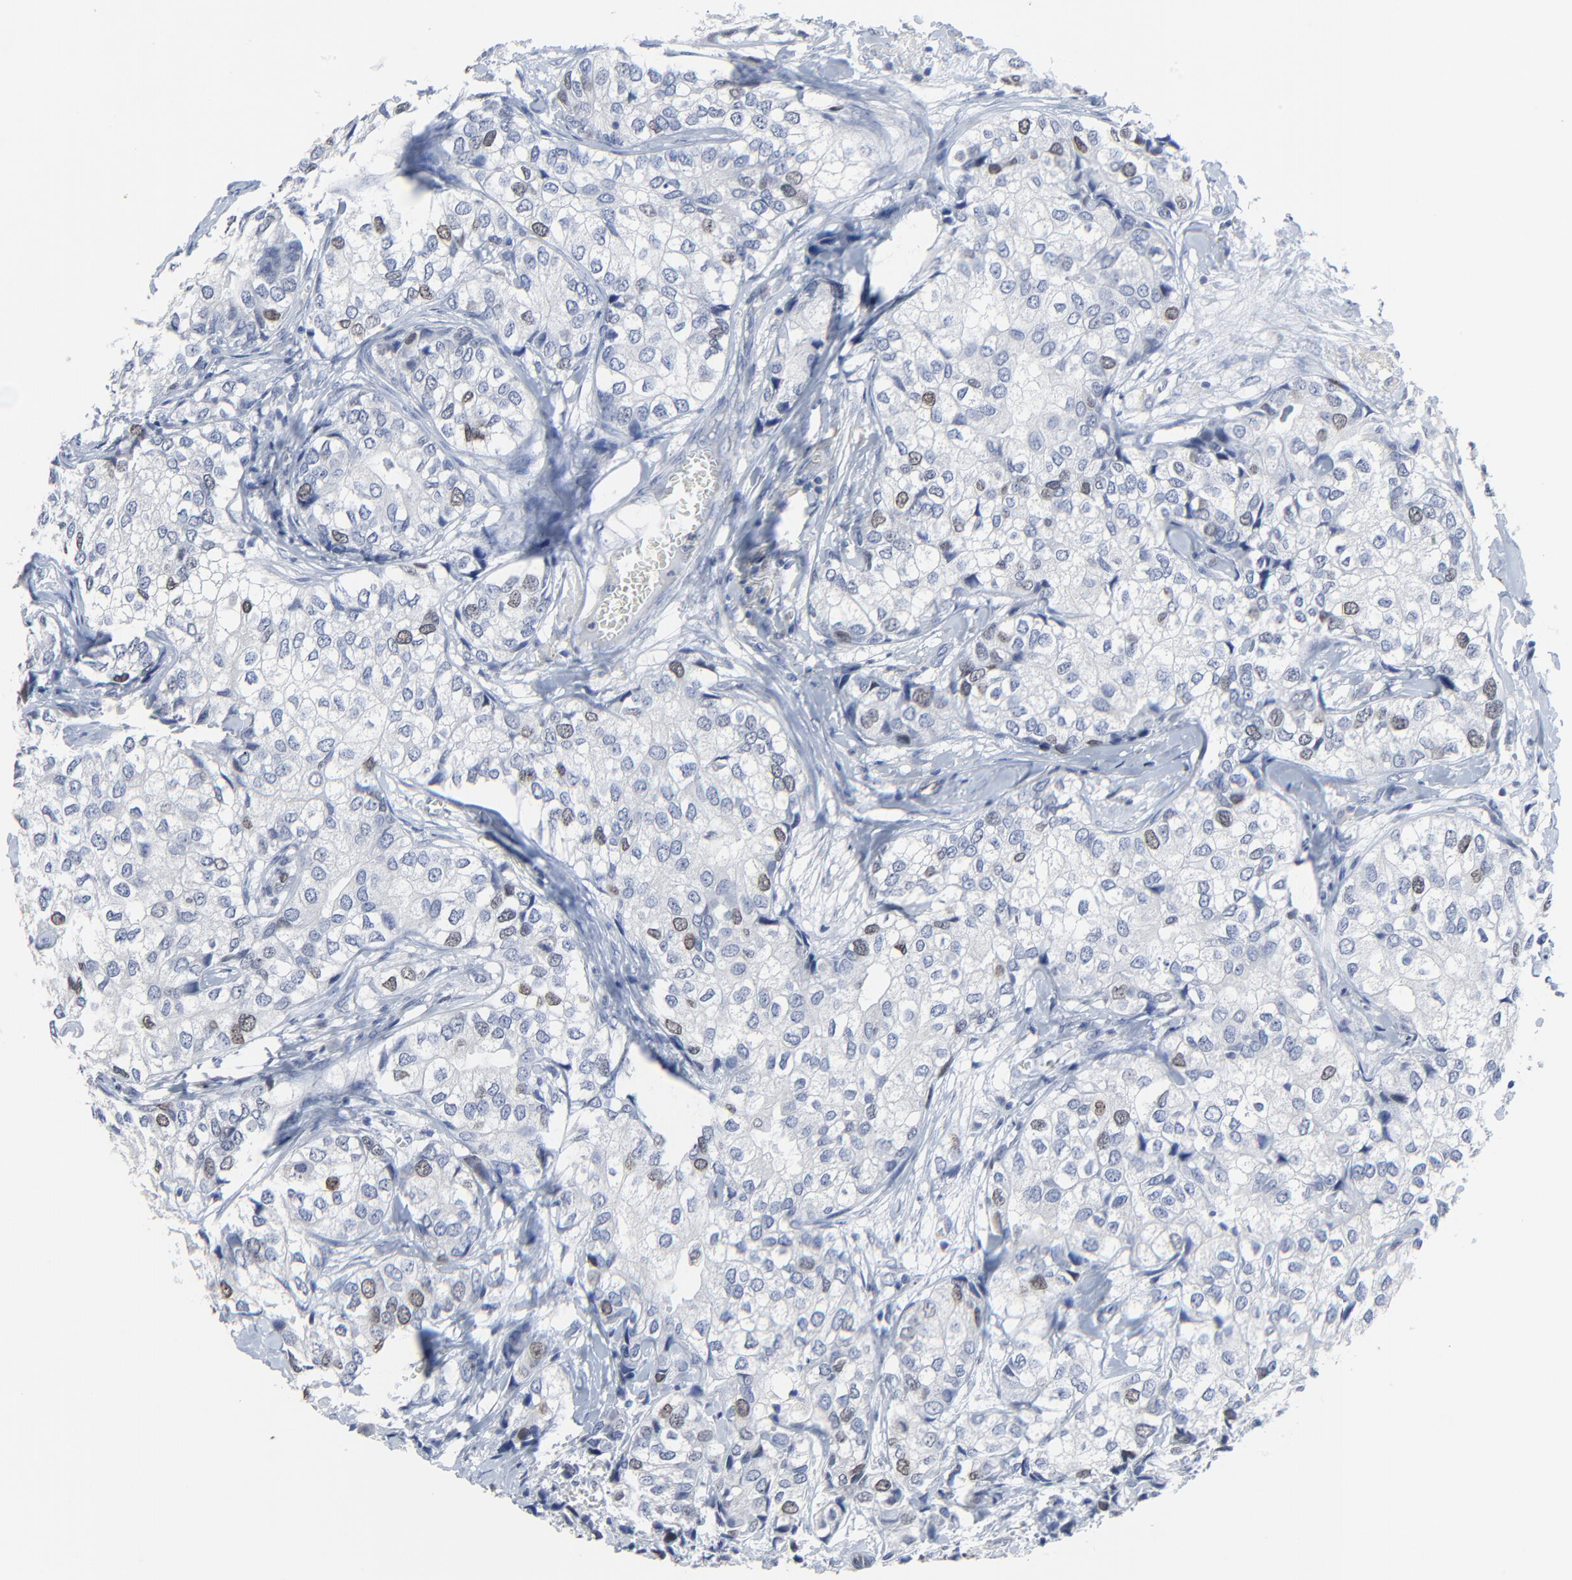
{"staining": {"intensity": "weak", "quantity": "<25%", "location": "nuclear"}, "tissue": "breast cancer", "cell_type": "Tumor cells", "image_type": "cancer", "snomed": [{"axis": "morphology", "description": "Duct carcinoma"}, {"axis": "topography", "description": "Breast"}], "caption": "This image is of breast cancer (infiltrating ductal carcinoma) stained with IHC to label a protein in brown with the nuclei are counter-stained blue. There is no staining in tumor cells.", "gene": "BIRC3", "patient": {"sex": "female", "age": 68}}